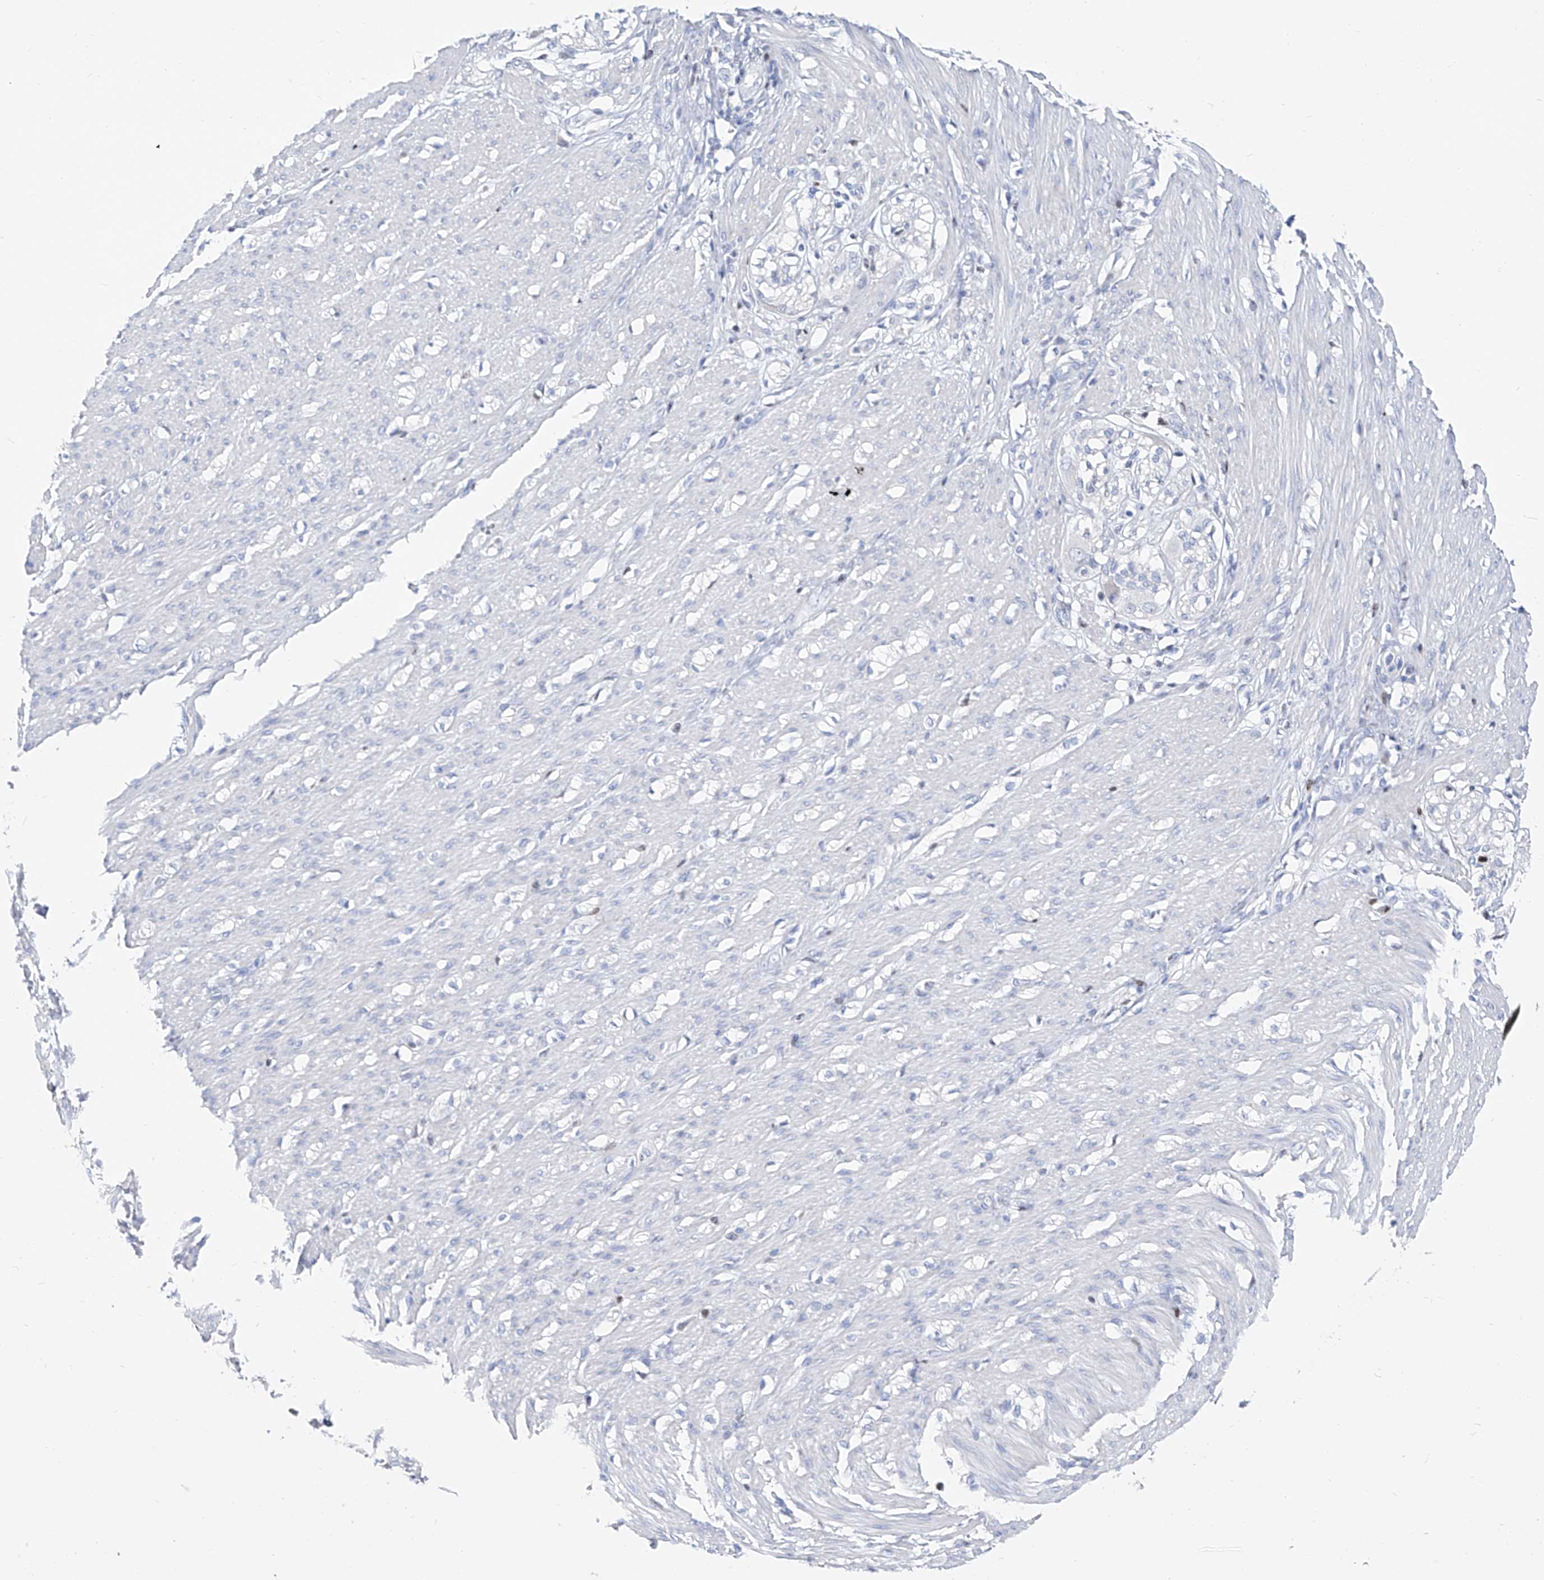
{"staining": {"intensity": "negative", "quantity": "none", "location": "none"}, "tissue": "smooth muscle", "cell_type": "Smooth muscle cells", "image_type": "normal", "snomed": [{"axis": "morphology", "description": "Normal tissue, NOS"}, {"axis": "morphology", "description": "Adenocarcinoma, NOS"}, {"axis": "topography", "description": "Colon"}, {"axis": "topography", "description": "Peripheral nerve tissue"}], "caption": "The immunohistochemistry (IHC) histopathology image has no significant staining in smooth muscle cells of smooth muscle. (DAB immunohistochemistry with hematoxylin counter stain).", "gene": "FRS3", "patient": {"sex": "male", "age": 14}}